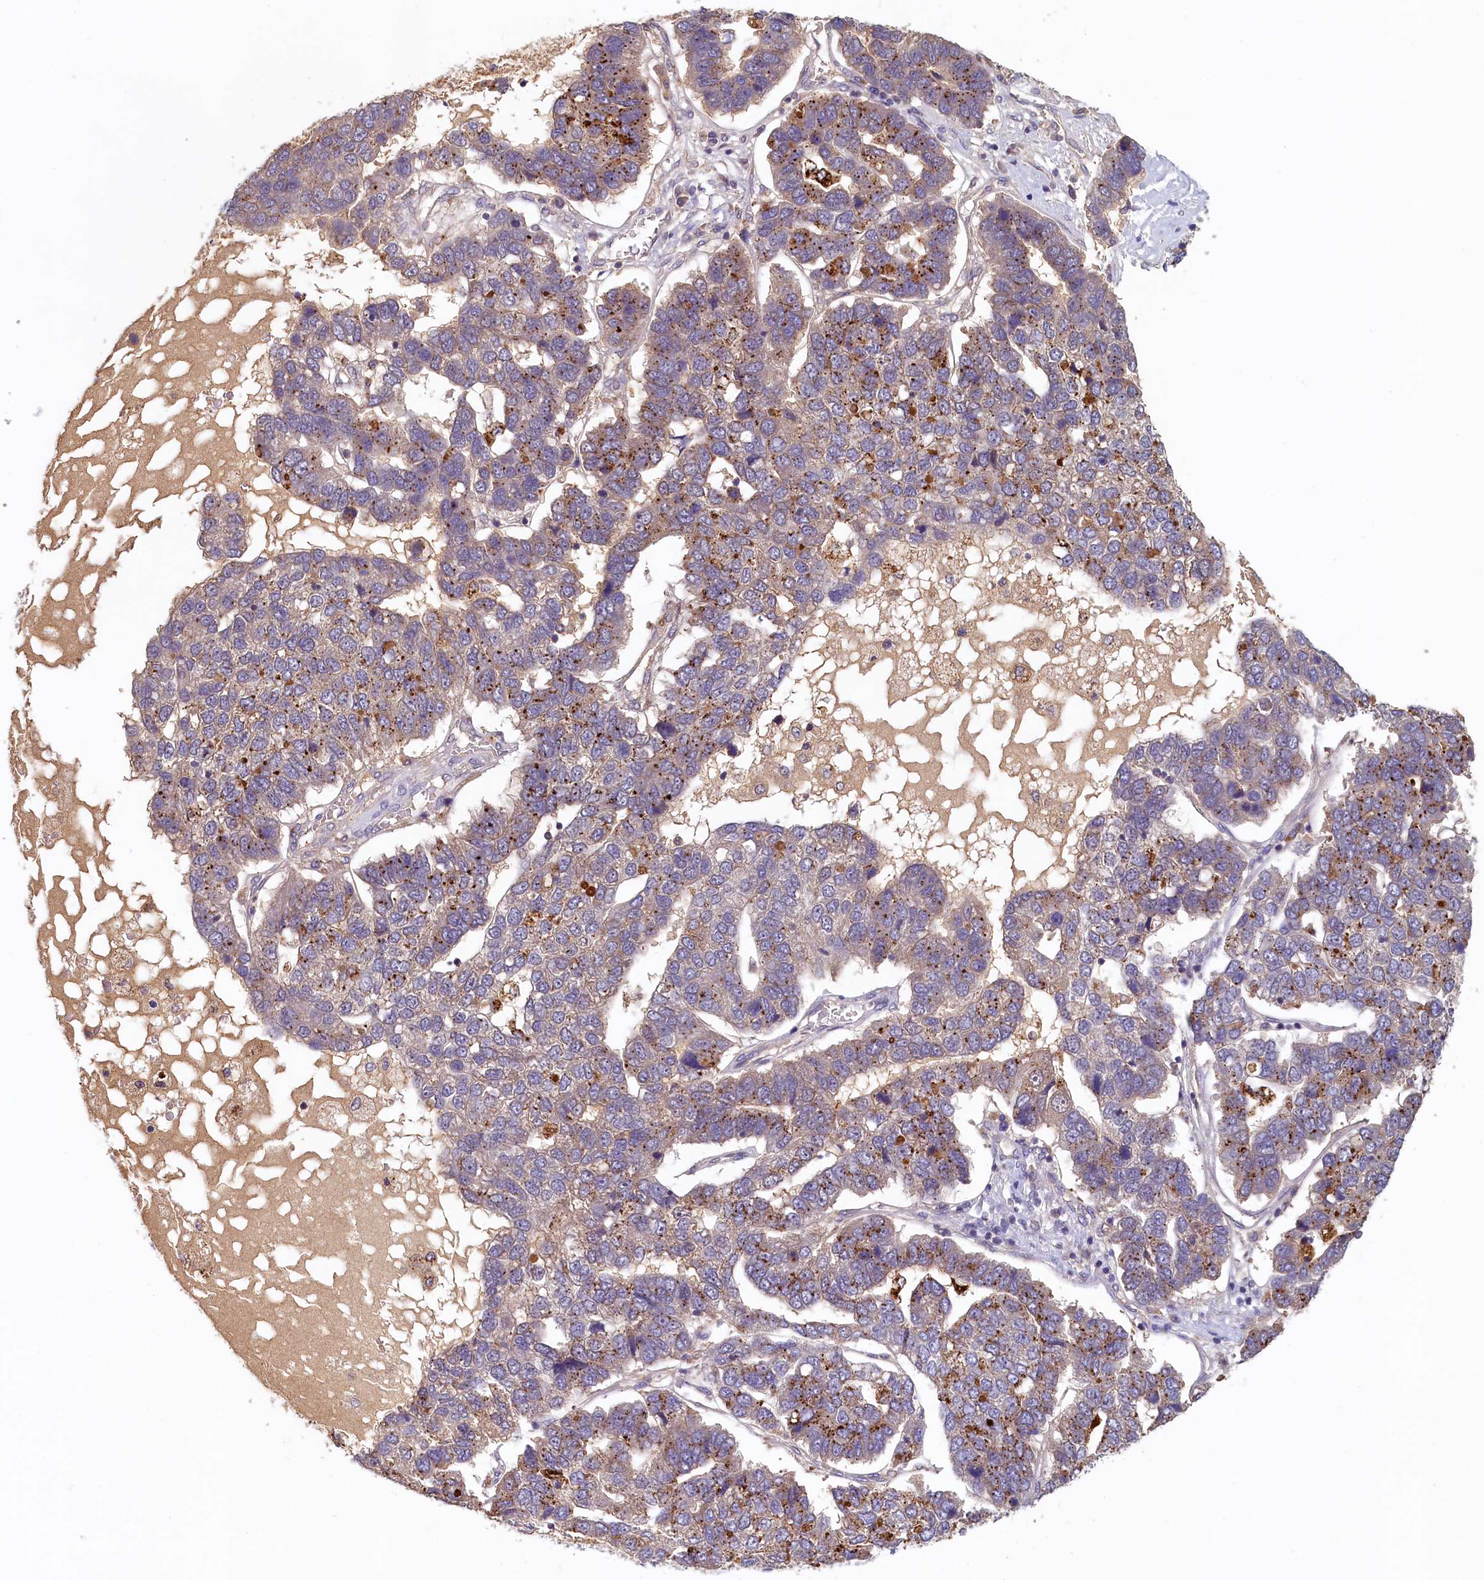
{"staining": {"intensity": "moderate", "quantity": "25%-75%", "location": "cytoplasmic/membranous"}, "tissue": "pancreatic cancer", "cell_type": "Tumor cells", "image_type": "cancer", "snomed": [{"axis": "morphology", "description": "Adenocarcinoma, NOS"}, {"axis": "topography", "description": "Pancreas"}], "caption": "IHC staining of adenocarcinoma (pancreatic), which shows medium levels of moderate cytoplasmic/membranous expression in about 25%-75% of tumor cells indicating moderate cytoplasmic/membranous protein positivity. The staining was performed using DAB (3,3'-diaminobenzidine) (brown) for protein detection and nuclei were counterstained in hematoxylin (blue).", "gene": "NUBP2", "patient": {"sex": "female", "age": 61}}